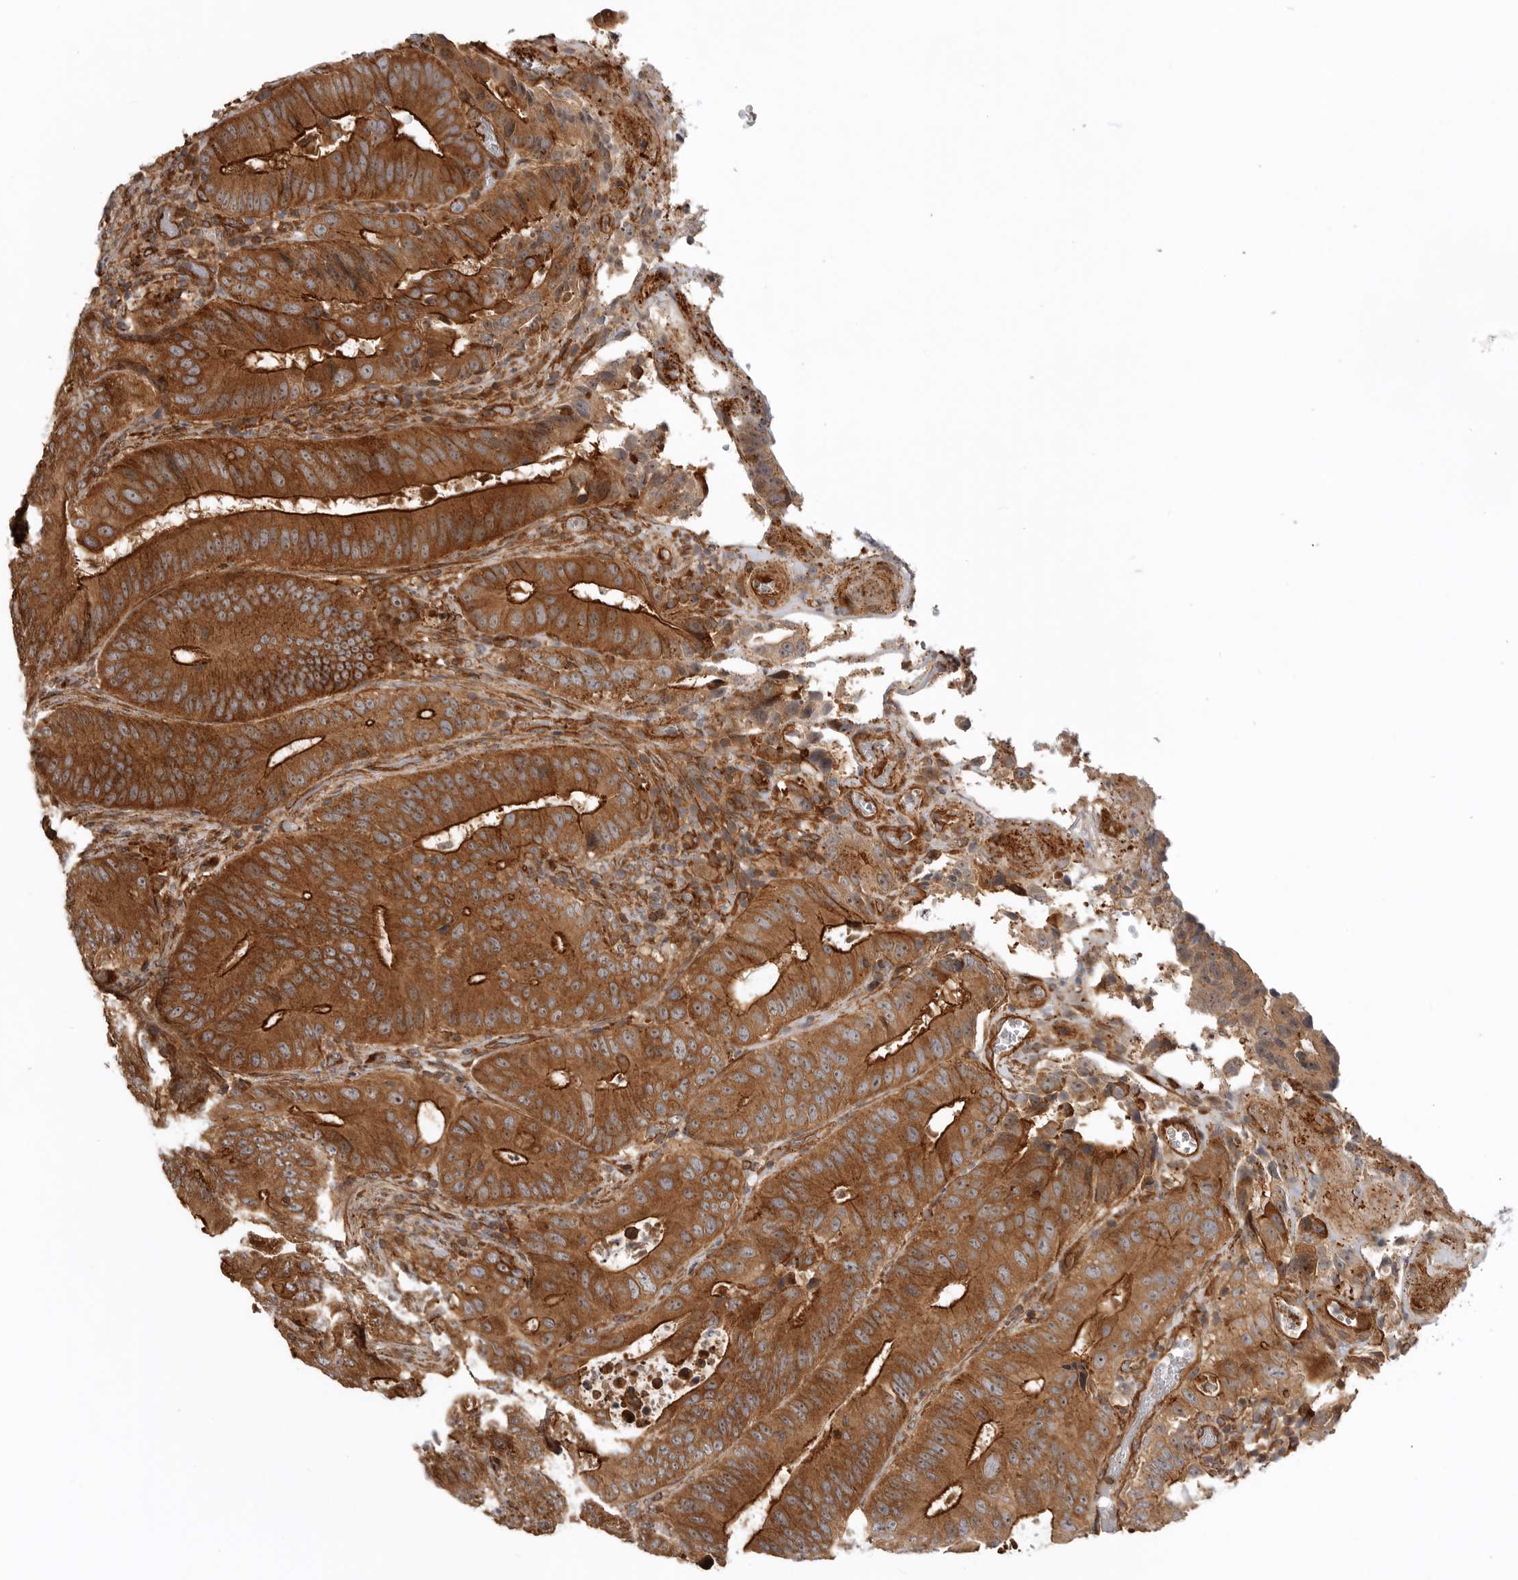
{"staining": {"intensity": "strong", "quantity": ">75%", "location": "cytoplasmic/membranous"}, "tissue": "colorectal cancer", "cell_type": "Tumor cells", "image_type": "cancer", "snomed": [{"axis": "morphology", "description": "Adenocarcinoma, NOS"}, {"axis": "topography", "description": "Colon"}], "caption": "Protein analysis of colorectal cancer tissue demonstrates strong cytoplasmic/membranous expression in approximately >75% of tumor cells. (DAB IHC with brightfield microscopy, high magnification).", "gene": "GPATCH2", "patient": {"sex": "male", "age": 83}}